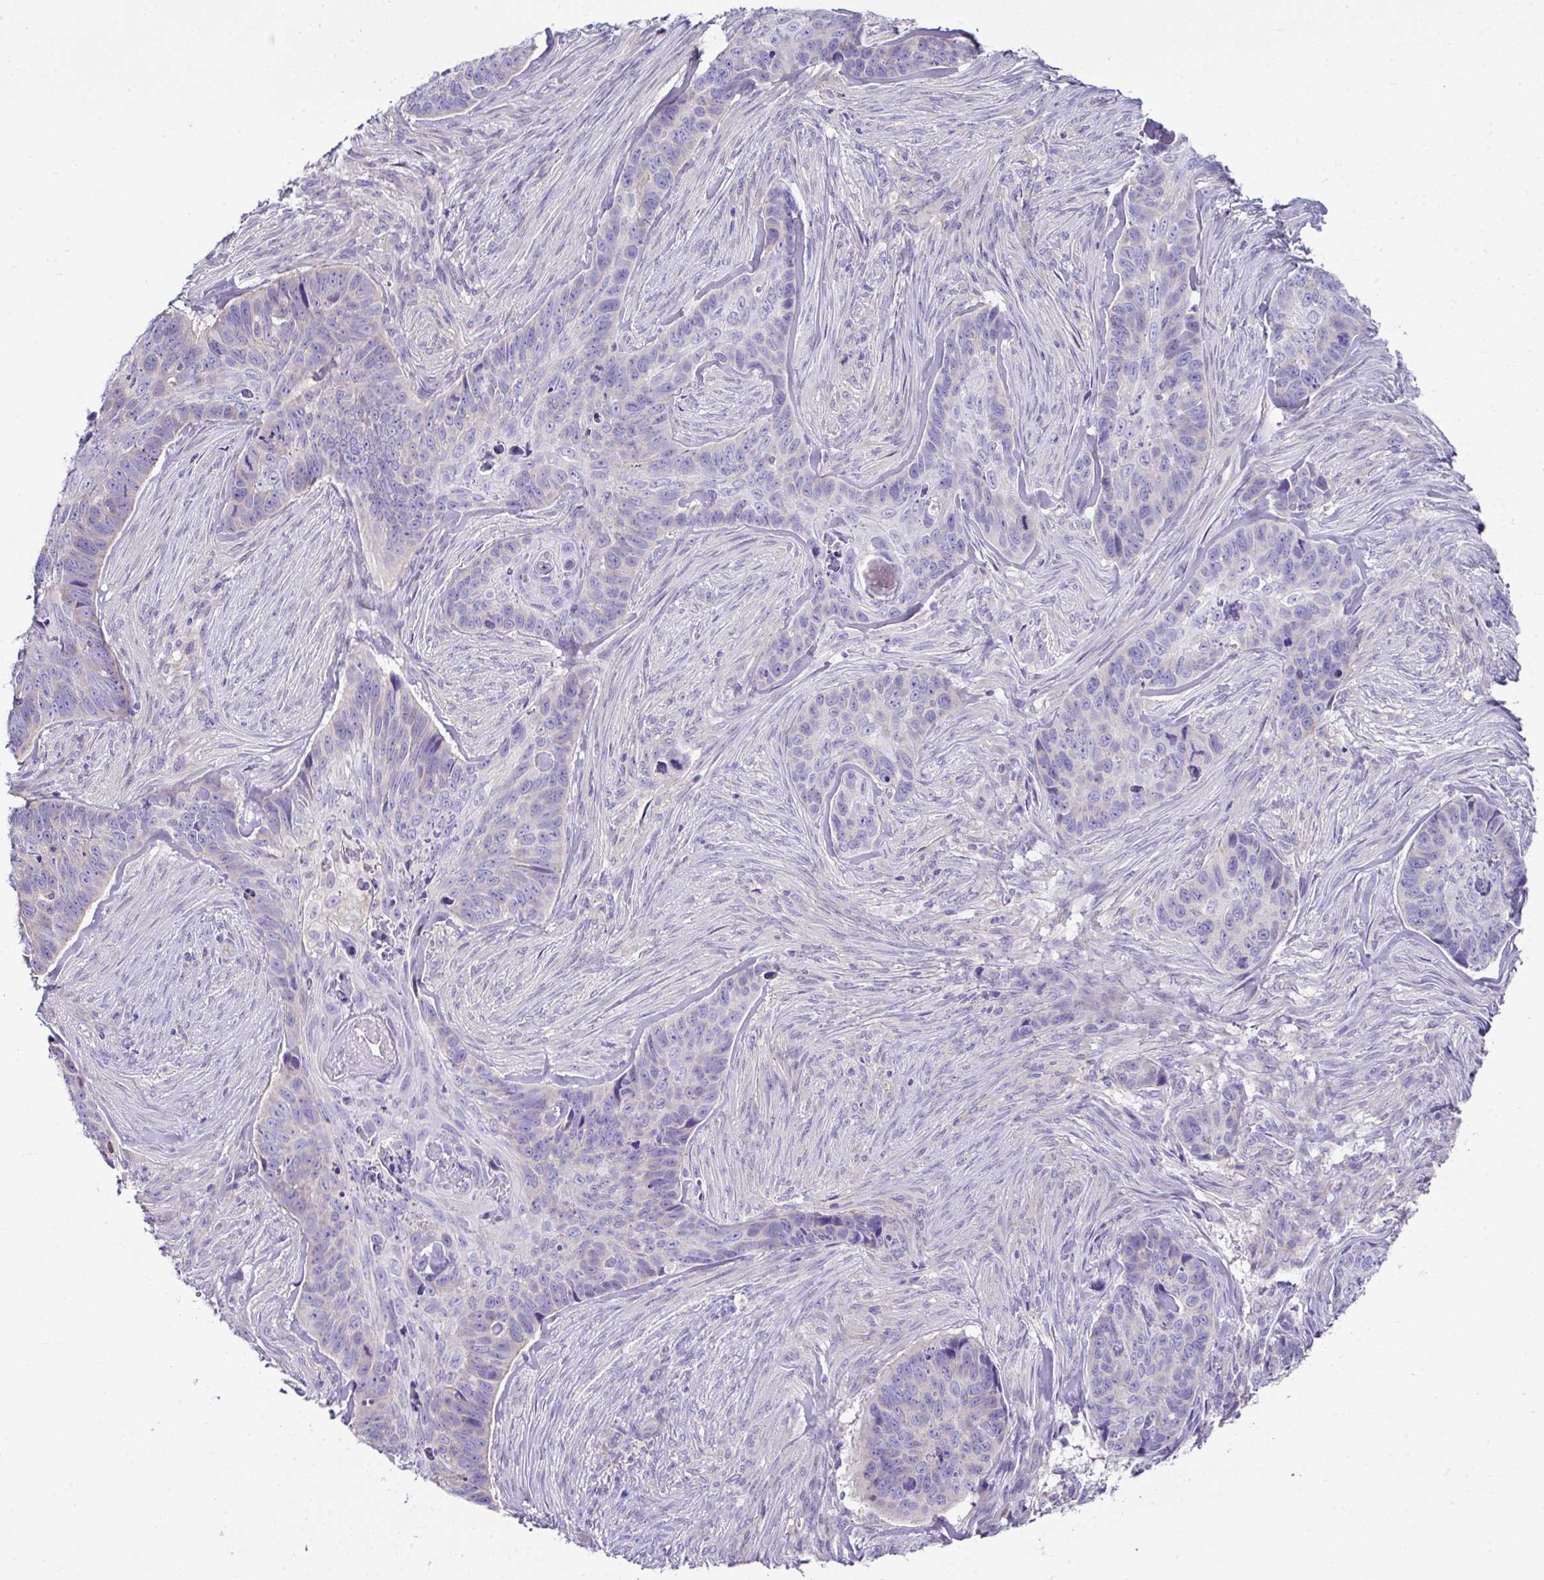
{"staining": {"intensity": "negative", "quantity": "none", "location": "none"}, "tissue": "skin cancer", "cell_type": "Tumor cells", "image_type": "cancer", "snomed": [{"axis": "morphology", "description": "Basal cell carcinoma"}, {"axis": "topography", "description": "Skin"}], "caption": "This image is of skin basal cell carcinoma stained with IHC to label a protein in brown with the nuclei are counter-stained blue. There is no expression in tumor cells.", "gene": "OR4P4", "patient": {"sex": "female", "age": 82}}